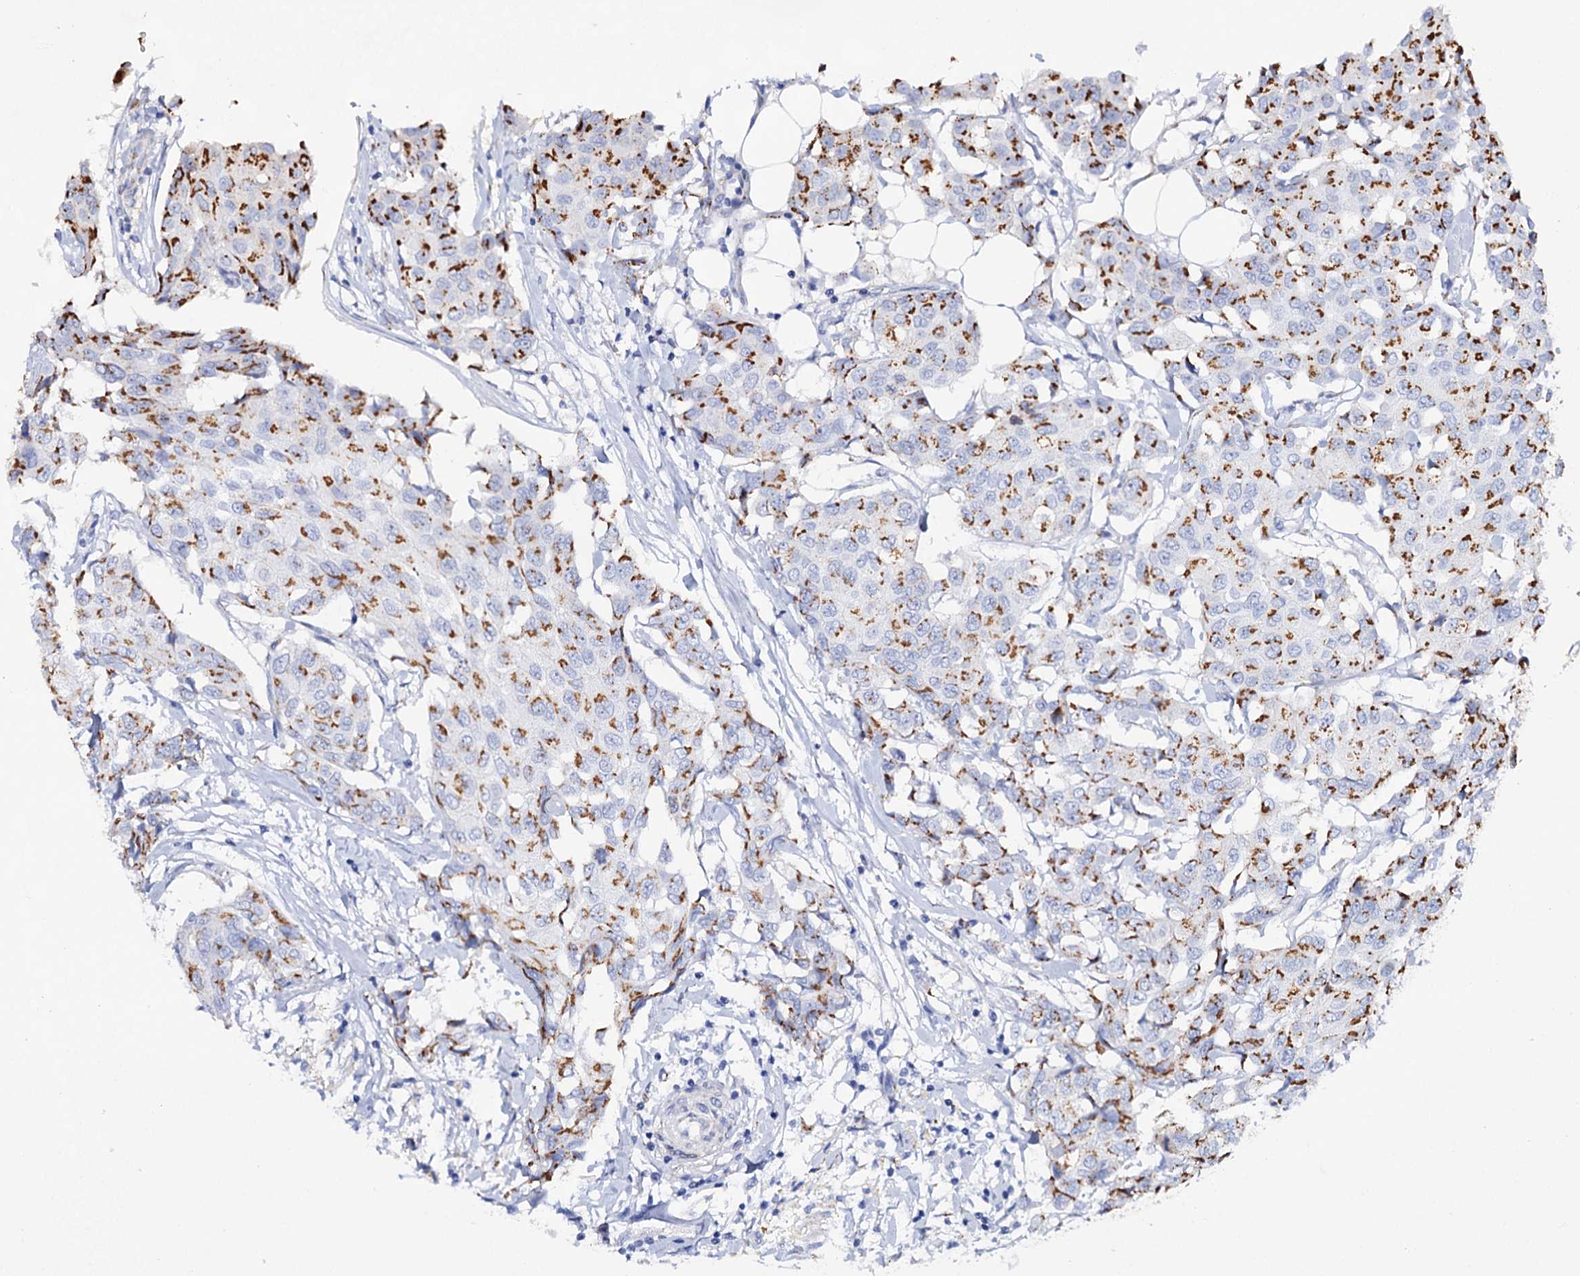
{"staining": {"intensity": "strong", "quantity": ">75%", "location": "cytoplasmic/membranous"}, "tissue": "breast cancer", "cell_type": "Tumor cells", "image_type": "cancer", "snomed": [{"axis": "morphology", "description": "Duct carcinoma"}, {"axis": "topography", "description": "Breast"}], "caption": "This photomicrograph exhibits breast cancer stained with IHC to label a protein in brown. The cytoplasmic/membranous of tumor cells show strong positivity for the protein. Nuclei are counter-stained blue.", "gene": "C11orf96", "patient": {"sex": "female", "age": 80}}